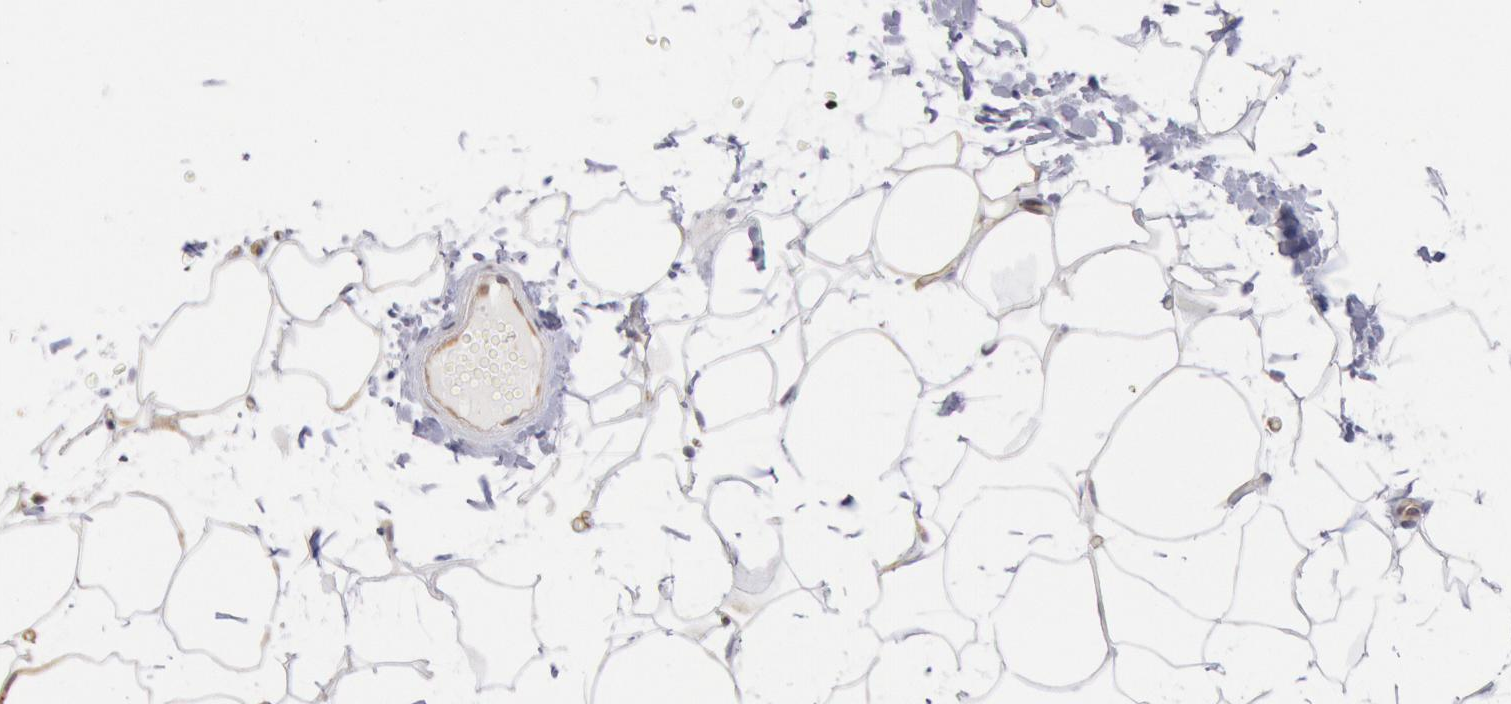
{"staining": {"intensity": "moderate", "quantity": "25%-75%", "location": "cytoplasmic/membranous"}, "tissue": "adipose tissue", "cell_type": "Adipocytes", "image_type": "normal", "snomed": [{"axis": "morphology", "description": "Normal tissue, NOS"}, {"axis": "morphology", "description": "Fibrosis, NOS"}, {"axis": "topography", "description": "Breast"}], "caption": "Immunohistochemistry (IHC) photomicrograph of unremarkable human adipose tissue stained for a protein (brown), which shows medium levels of moderate cytoplasmic/membranous staining in approximately 25%-75% of adipocytes.", "gene": "DRG1", "patient": {"sex": "female", "age": 24}}